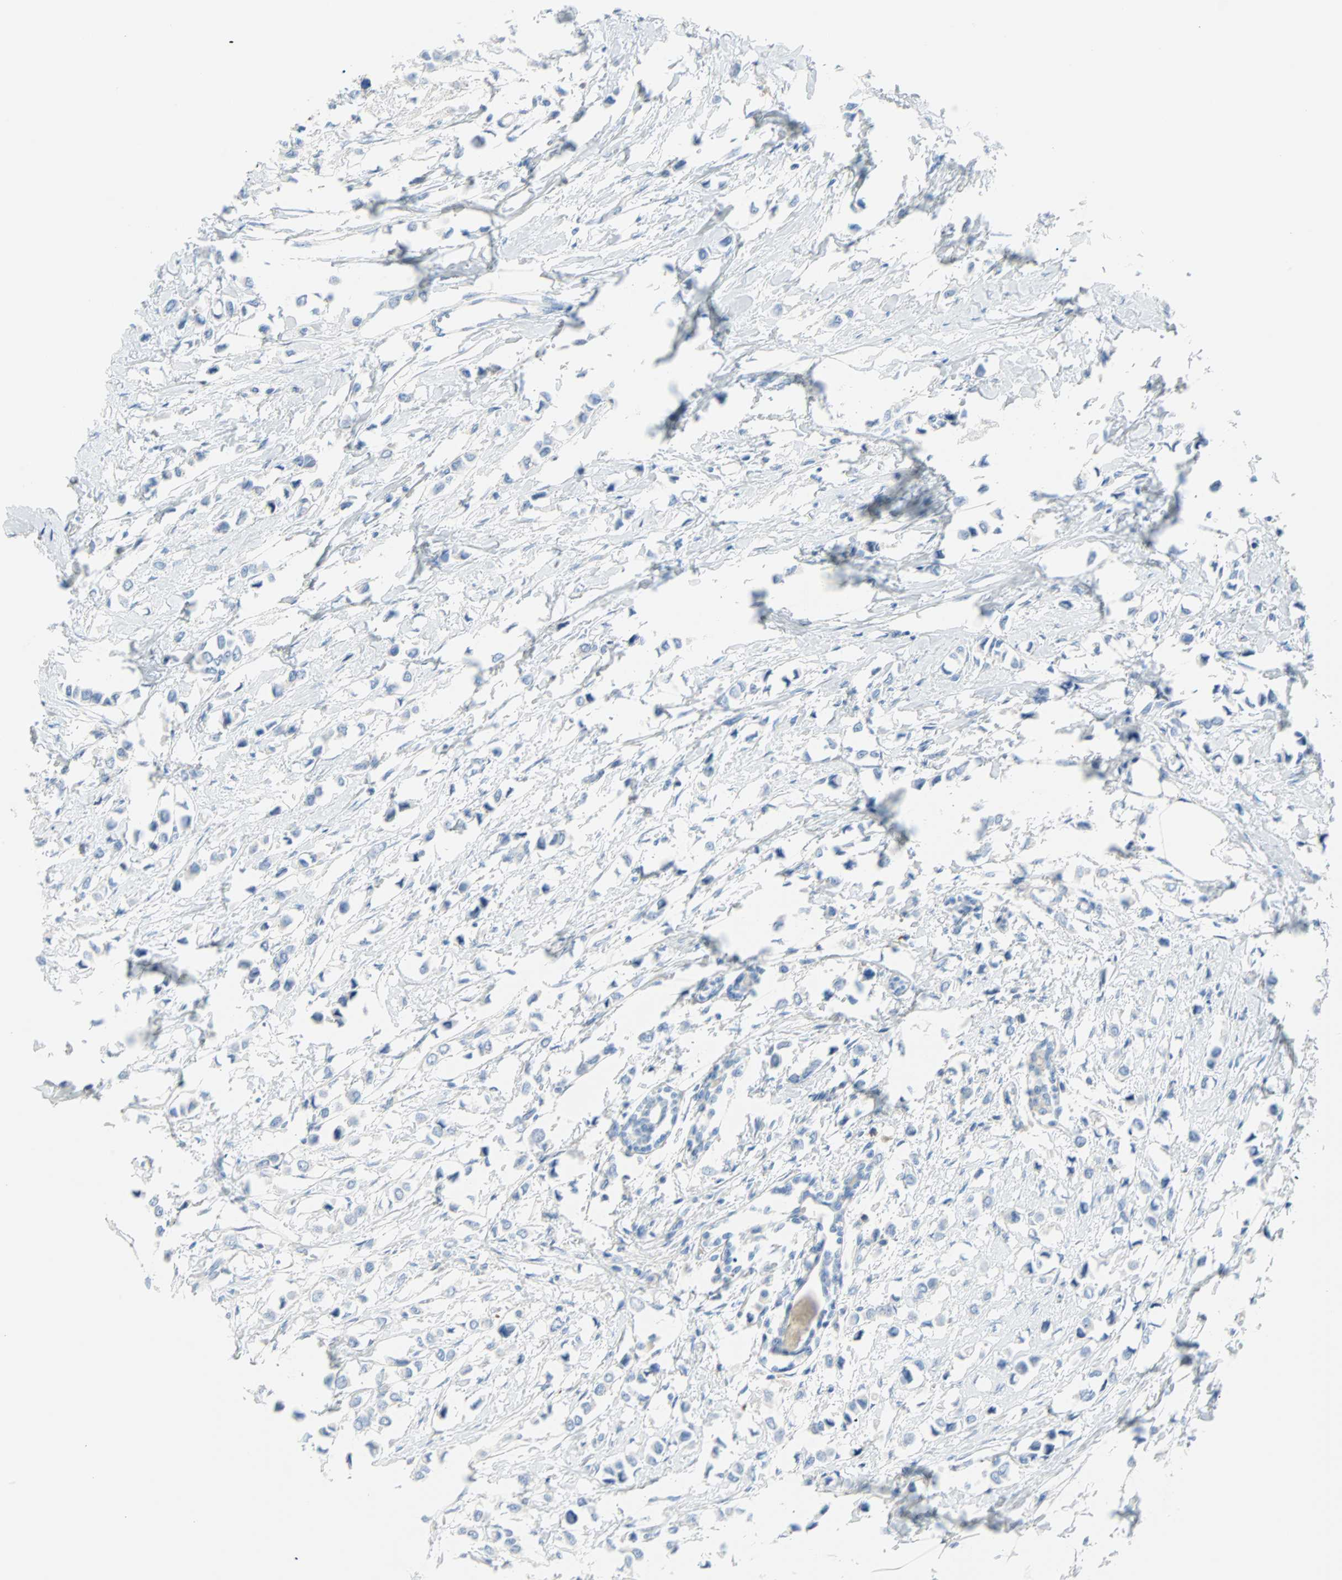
{"staining": {"intensity": "negative", "quantity": "none", "location": "none"}, "tissue": "breast cancer", "cell_type": "Tumor cells", "image_type": "cancer", "snomed": [{"axis": "morphology", "description": "Lobular carcinoma"}, {"axis": "topography", "description": "Breast"}], "caption": "High power microscopy photomicrograph of an immunohistochemistry photomicrograph of lobular carcinoma (breast), revealing no significant positivity in tumor cells.", "gene": "PDPN", "patient": {"sex": "female", "age": 51}}